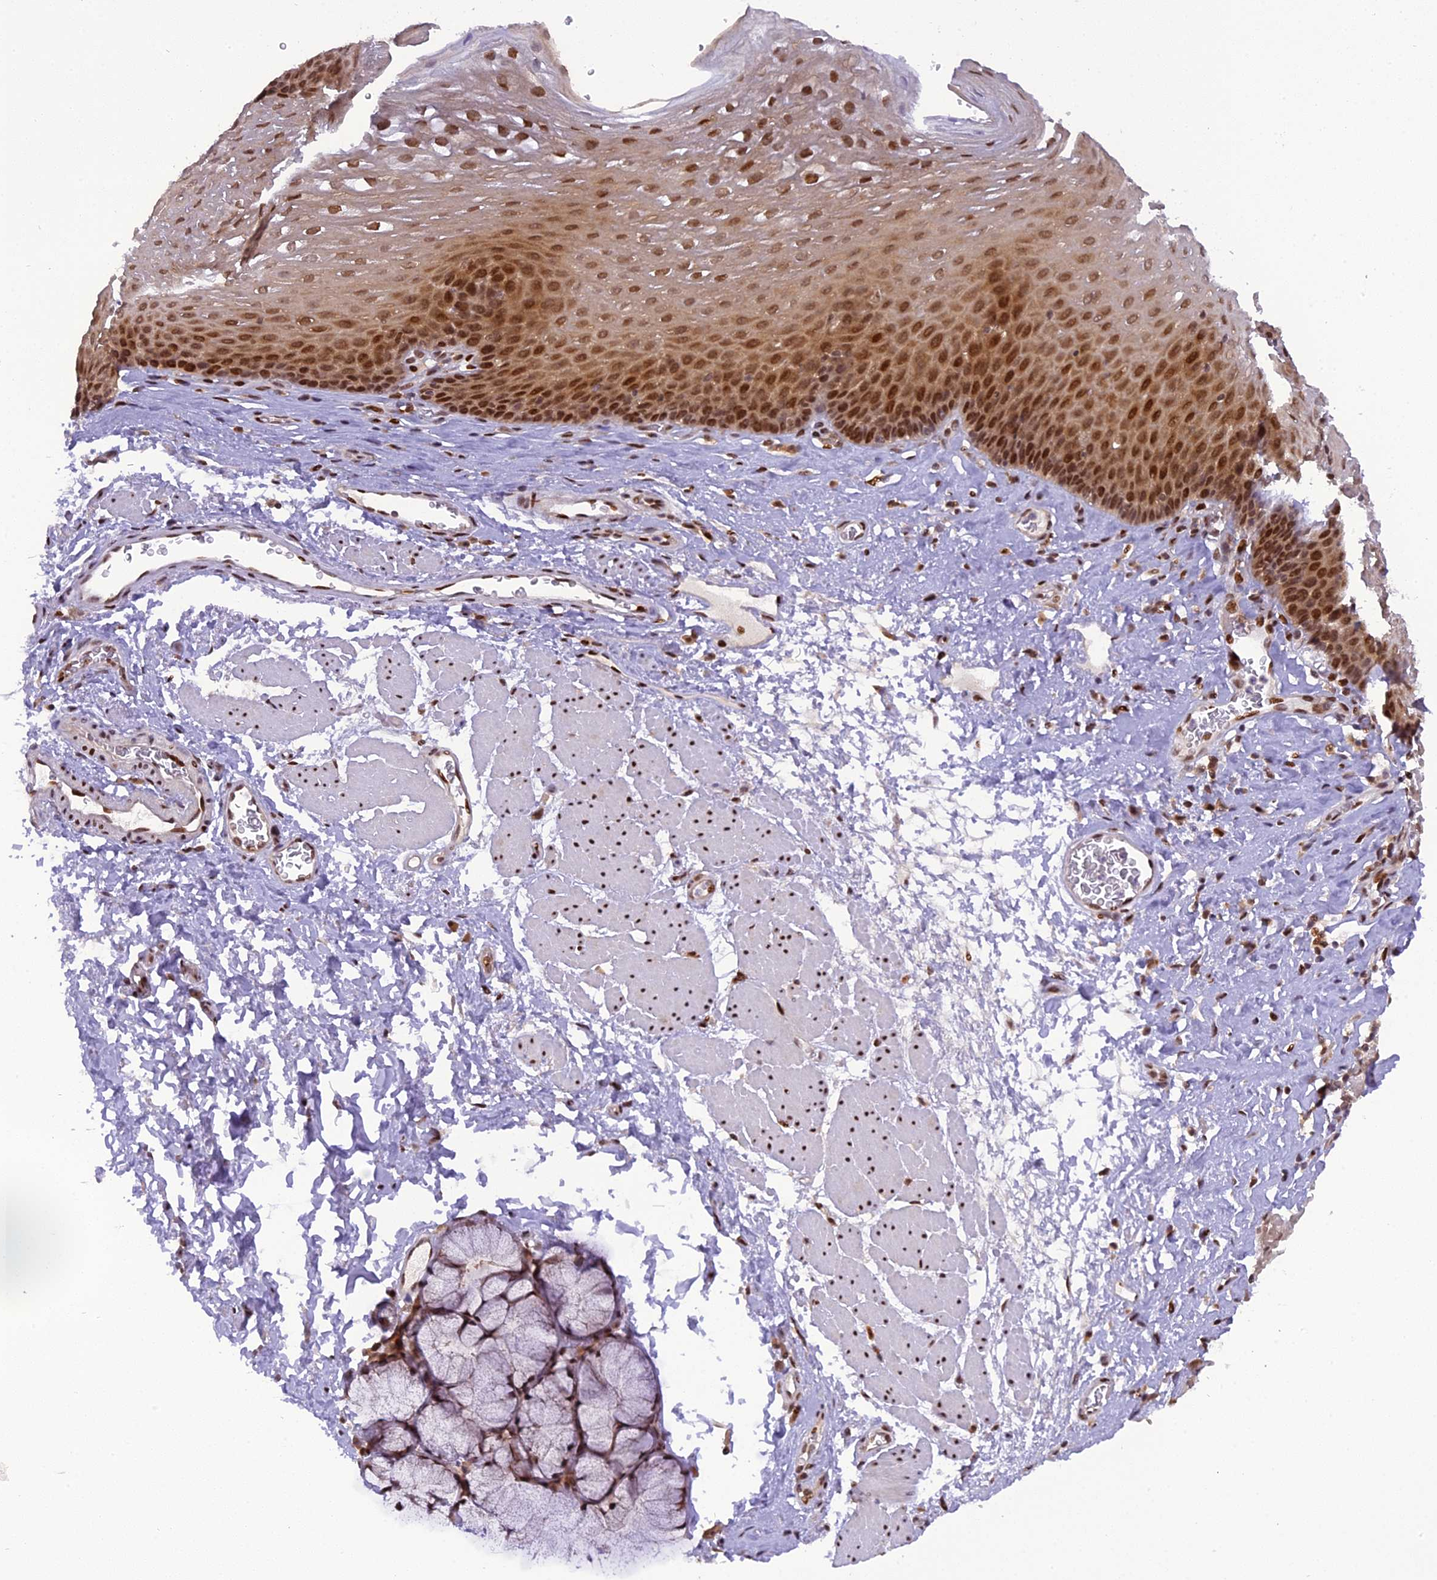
{"staining": {"intensity": "strong", "quantity": ">75%", "location": "nuclear"}, "tissue": "esophagus", "cell_type": "Squamous epithelial cells", "image_type": "normal", "snomed": [{"axis": "morphology", "description": "Normal tissue, NOS"}, {"axis": "topography", "description": "Esophagus"}], "caption": "Esophagus was stained to show a protein in brown. There is high levels of strong nuclear expression in approximately >75% of squamous epithelial cells. (brown staining indicates protein expression, while blue staining denotes nuclei).", "gene": "RABGGTA", "patient": {"sex": "female", "age": 66}}